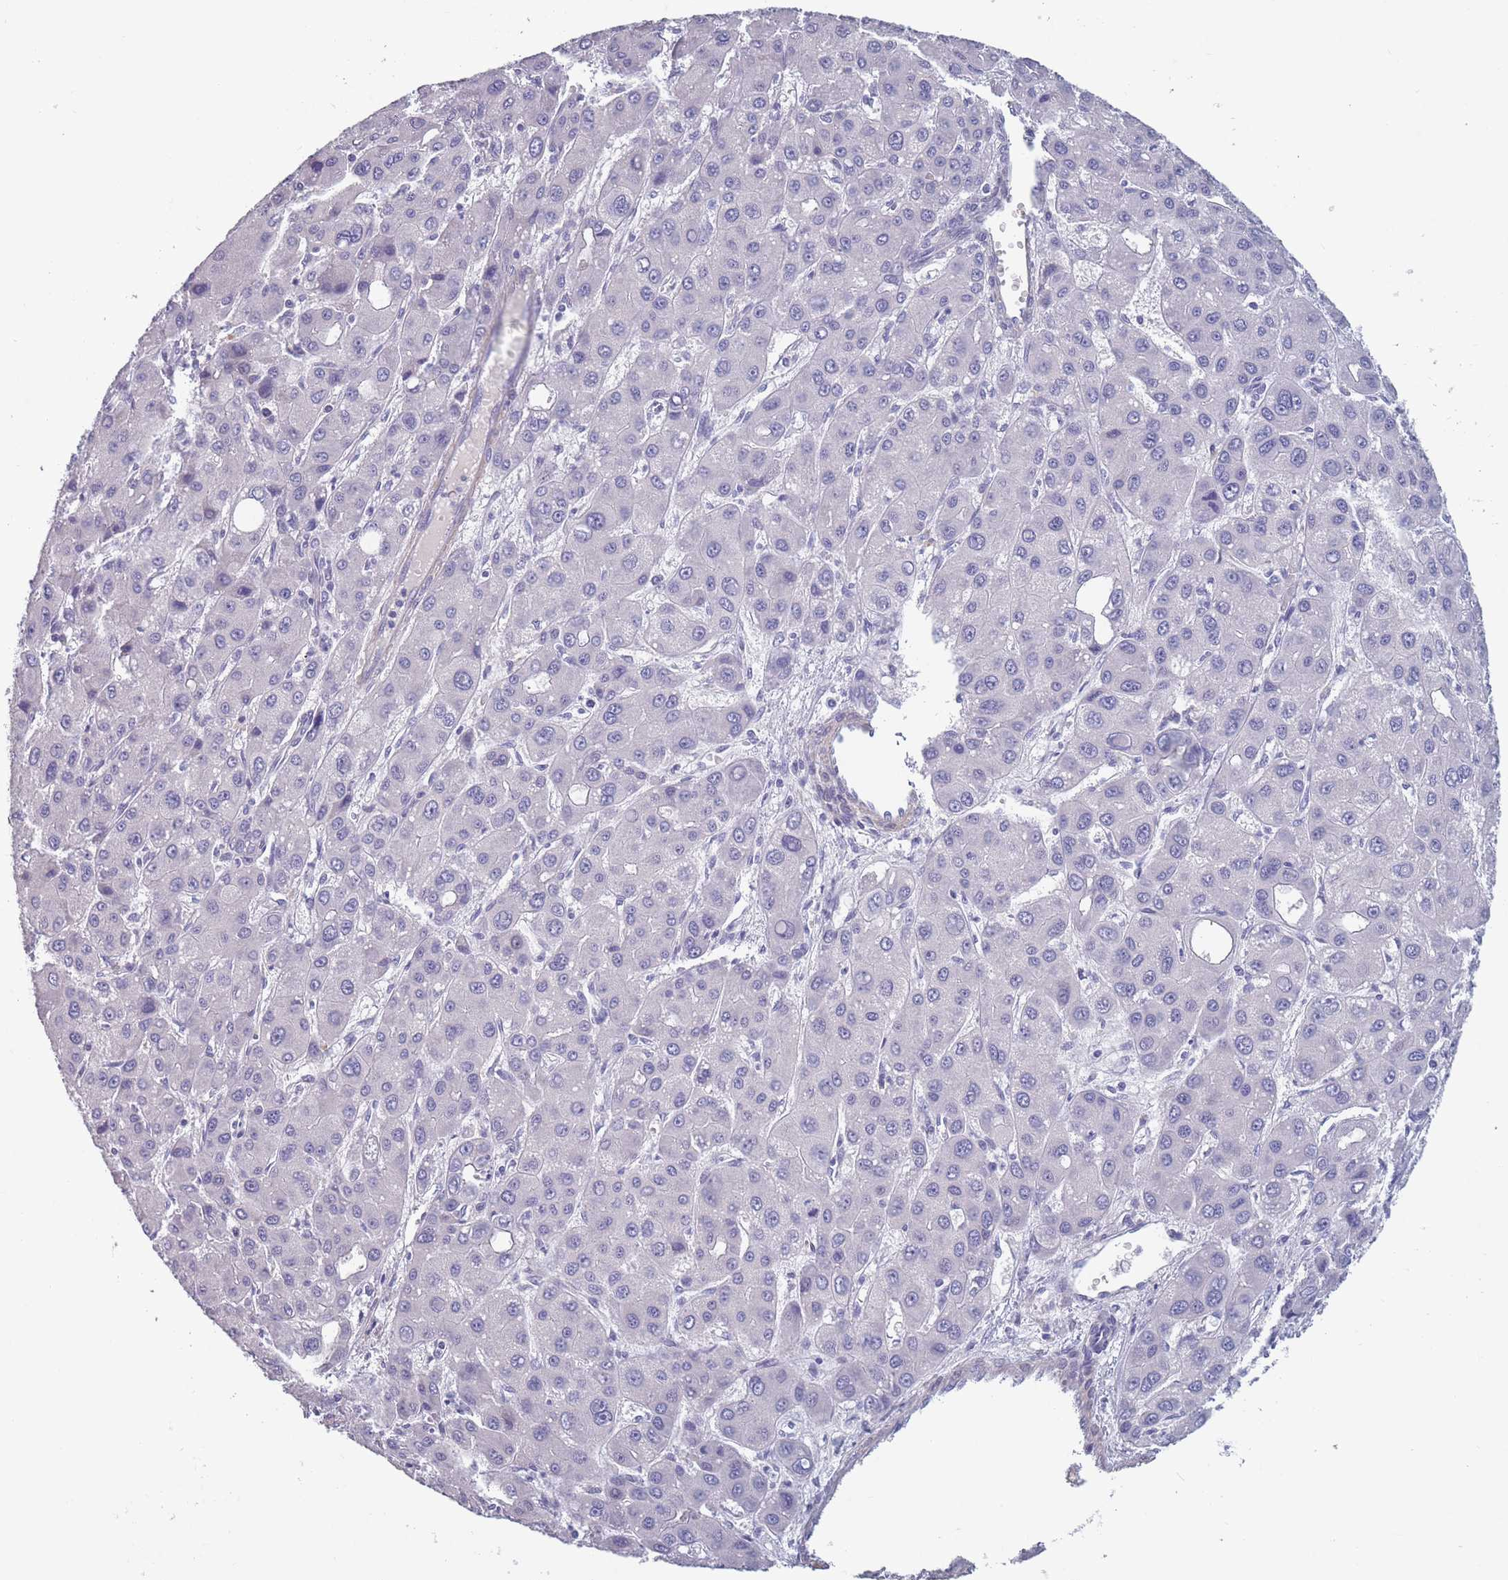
{"staining": {"intensity": "negative", "quantity": "none", "location": "none"}, "tissue": "liver cancer", "cell_type": "Tumor cells", "image_type": "cancer", "snomed": [{"axis": "morphology", "description": "Carcinoma, Hepatocellular, NOS"}, {"axis": "topography", "description": "Liver"}], "caption": "DAB (3,3'-diaminobenzidine) immunohistochemical staining of liver cancer displays no significant staining in tumor cells.", "gene": "OR4C5", "patient": {"sex": "male", "age": 55}}